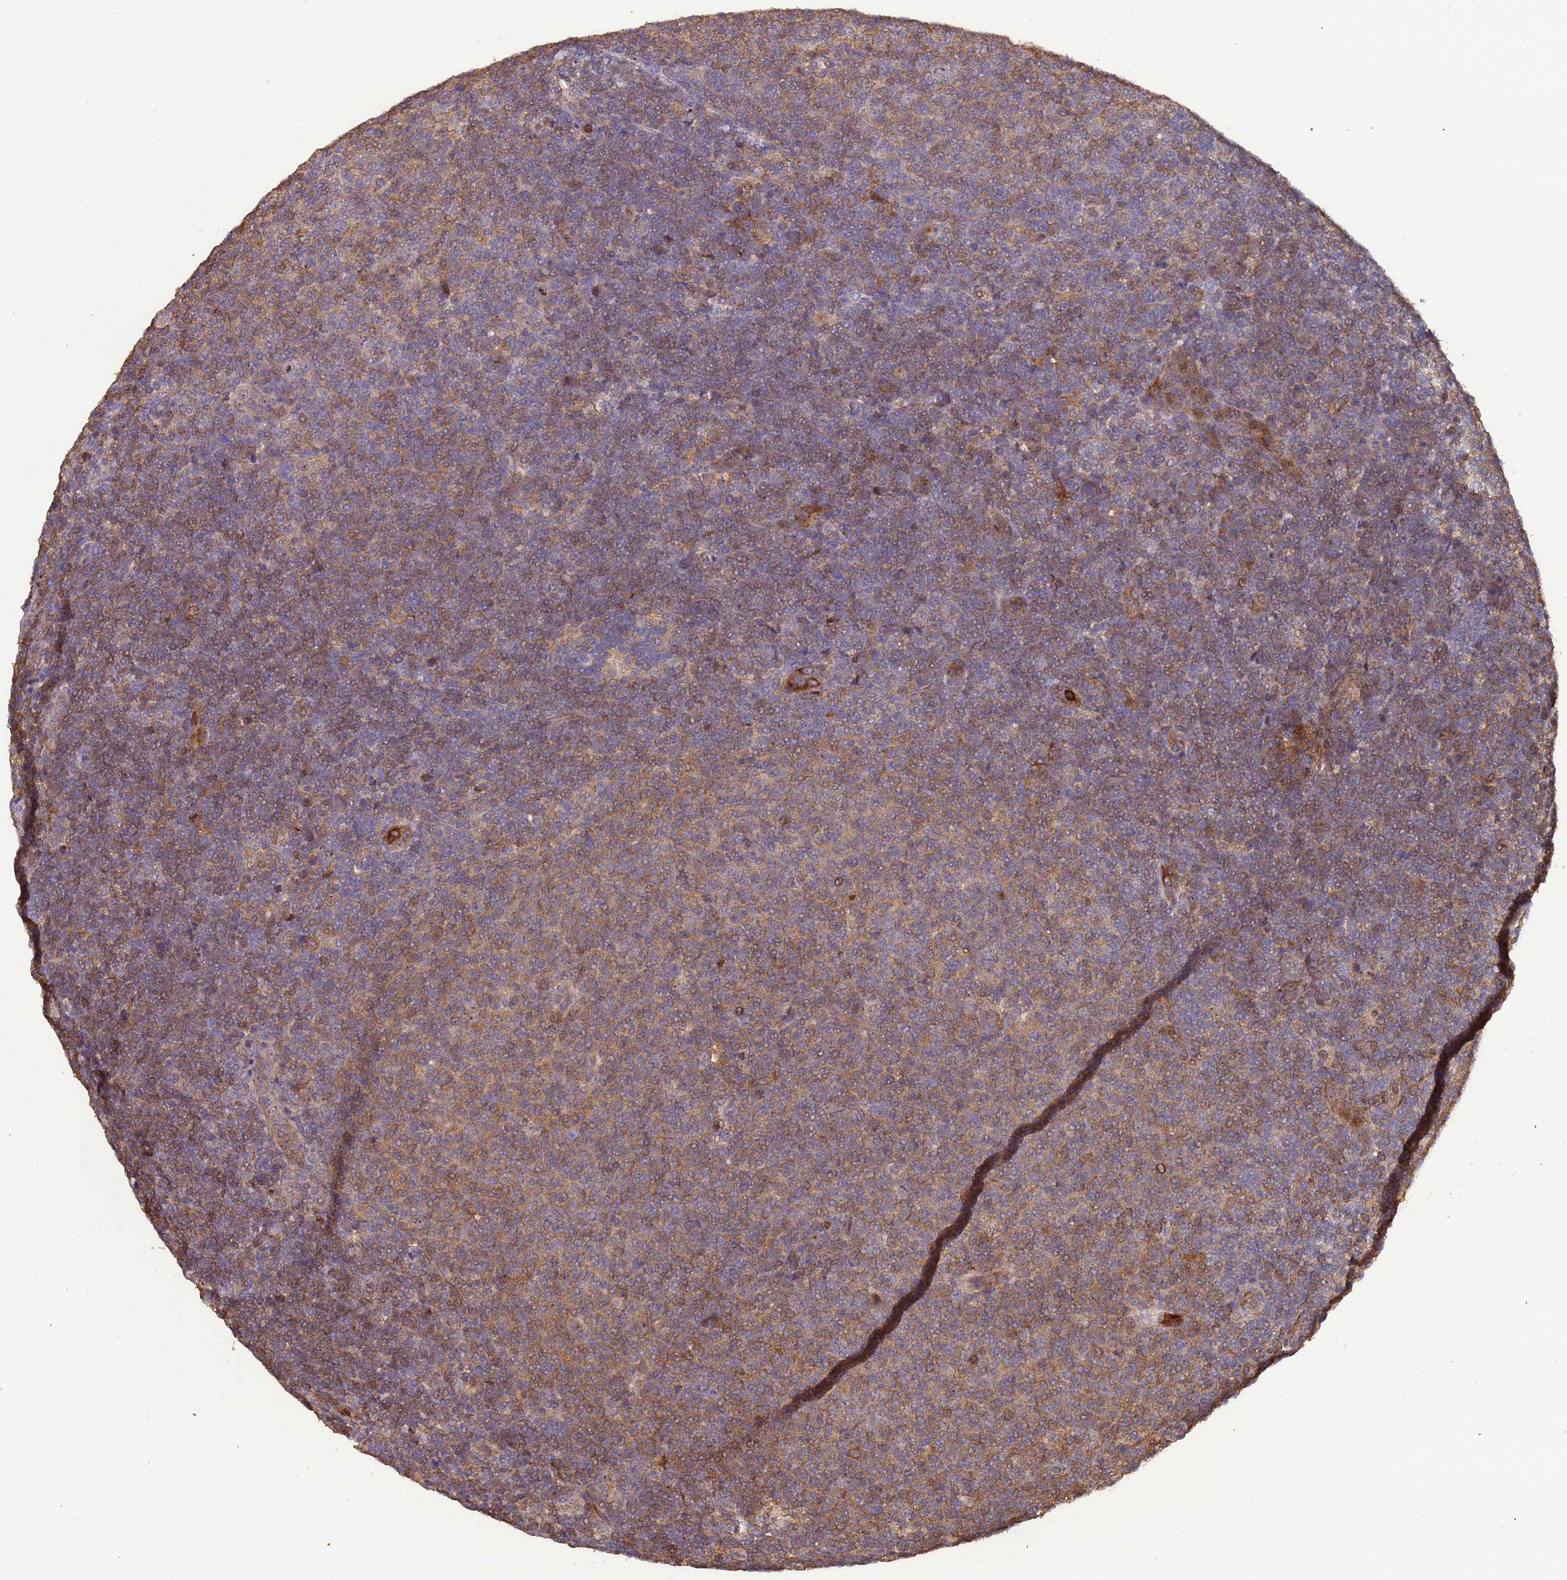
{"staining": {"intensity": "moderate", "quantity": ">75%", "location": "cytoplasmic/membranous"}, "tissue": "lymphoma", "cell_type": "Tumor cells", "image_type": "cancer", "snomed": [{"axis": "morphology", "description": "Malignant lymphoma, non-Hodgkin's type, Low grade"}, {"axis": "topography", "description": "Lymph node"}], "caption": "Immunohistochemical staining of lymphoma reveals medium levels of moderate cytoplasmic/membranous positivity in about >75% of tumor cells.", "gene": "CCDC184", "patient": {"sex": "male", "age": 66}}